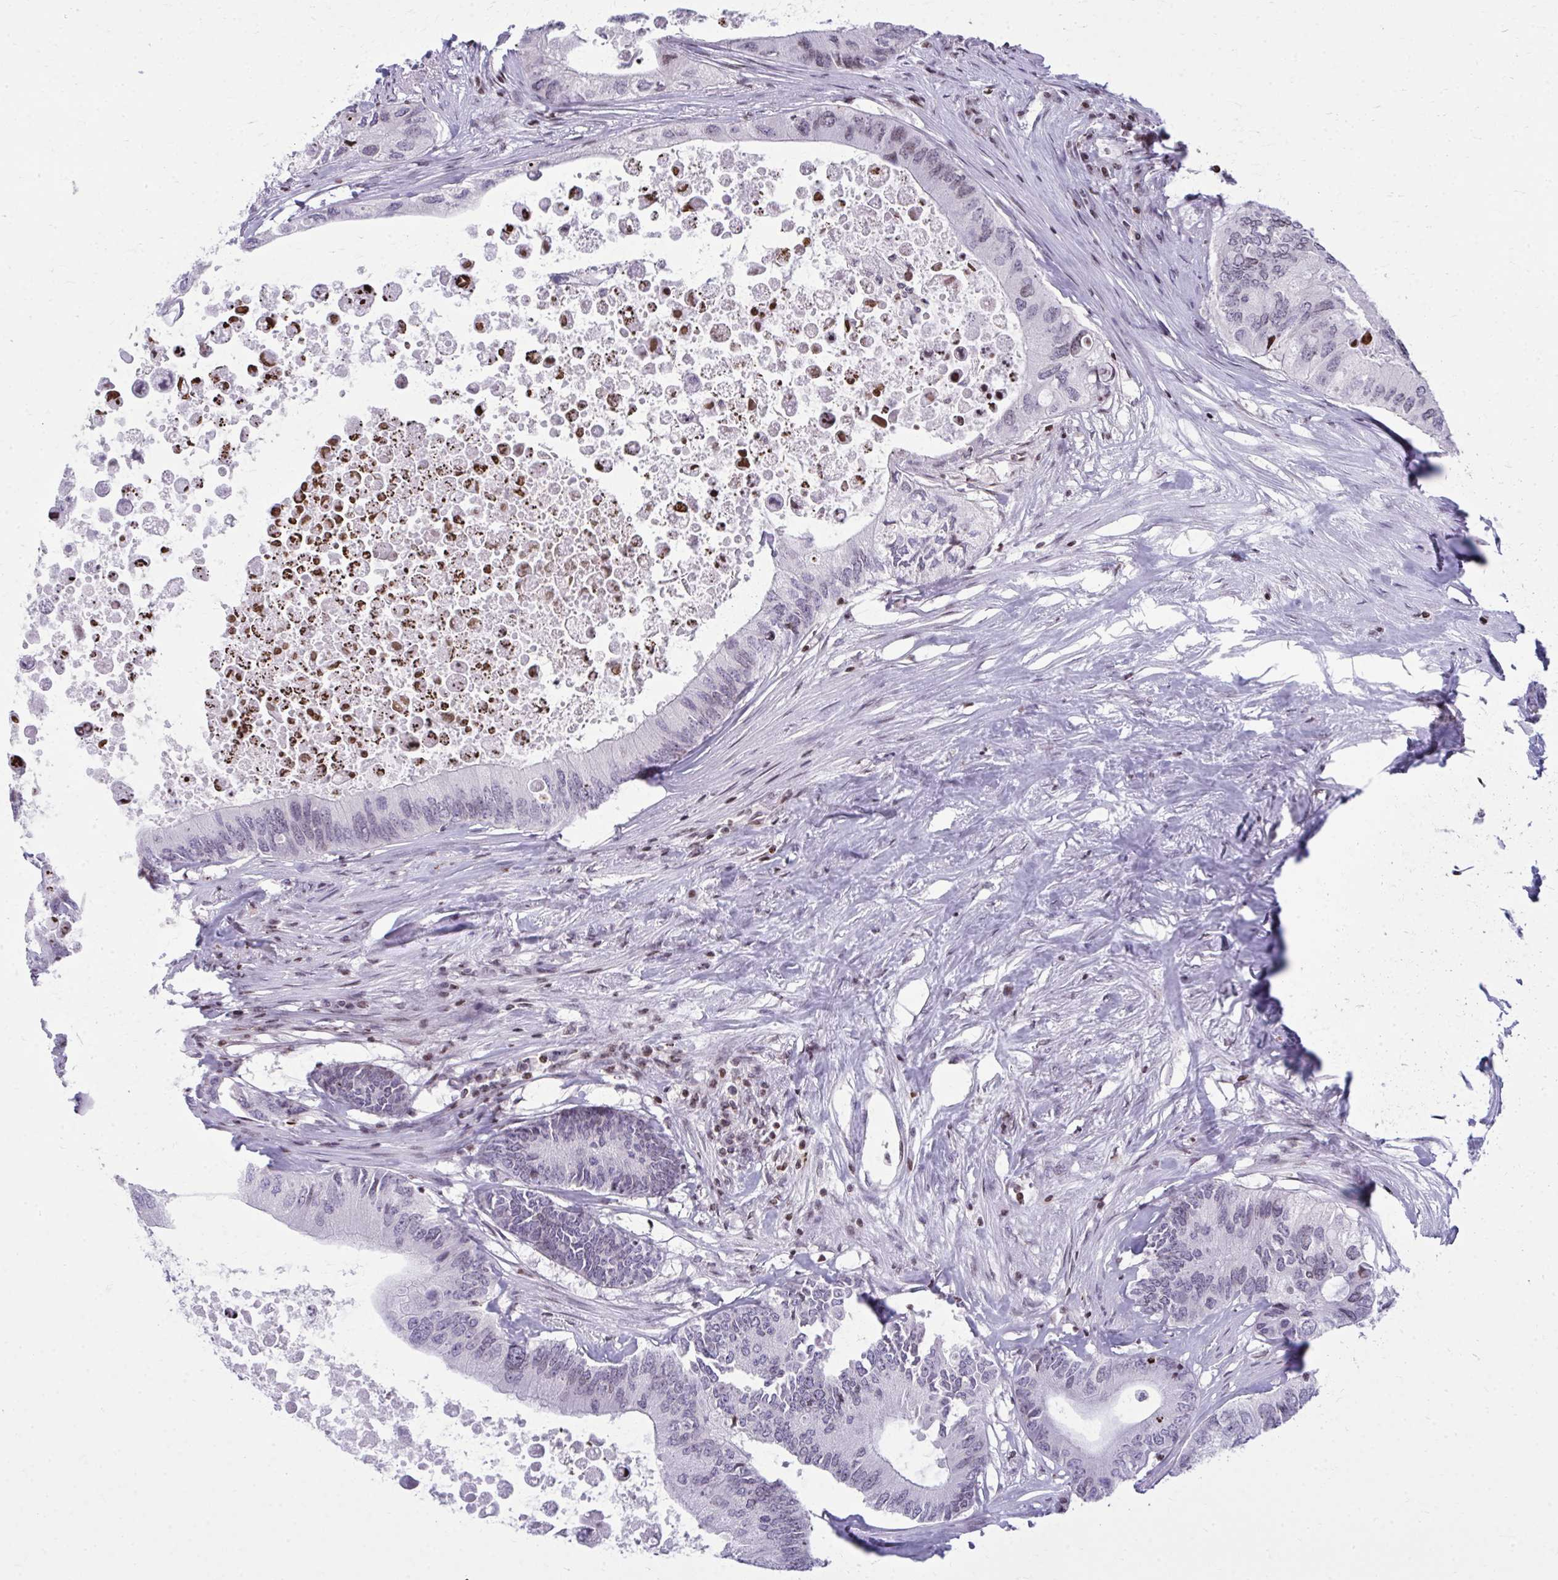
{"staining": {"intensity": "weak", "quantity": "<25%", "location": "nuclear"}, "tissue": "colorectal cancer", "cell_type": "Tumor cells", "image_type": "cancer", "snomed": [{"axis": "morphology", "description": "Adenocarcinoma, NOS"}, {"axis": "topography", "description": "Colon"}], "caption": "Photomicrograph shows no significant protein staining in tumor cells of colorectal cancer.", "gene": "AP5M1", "patient": {"sex": "male", "age": 71}}